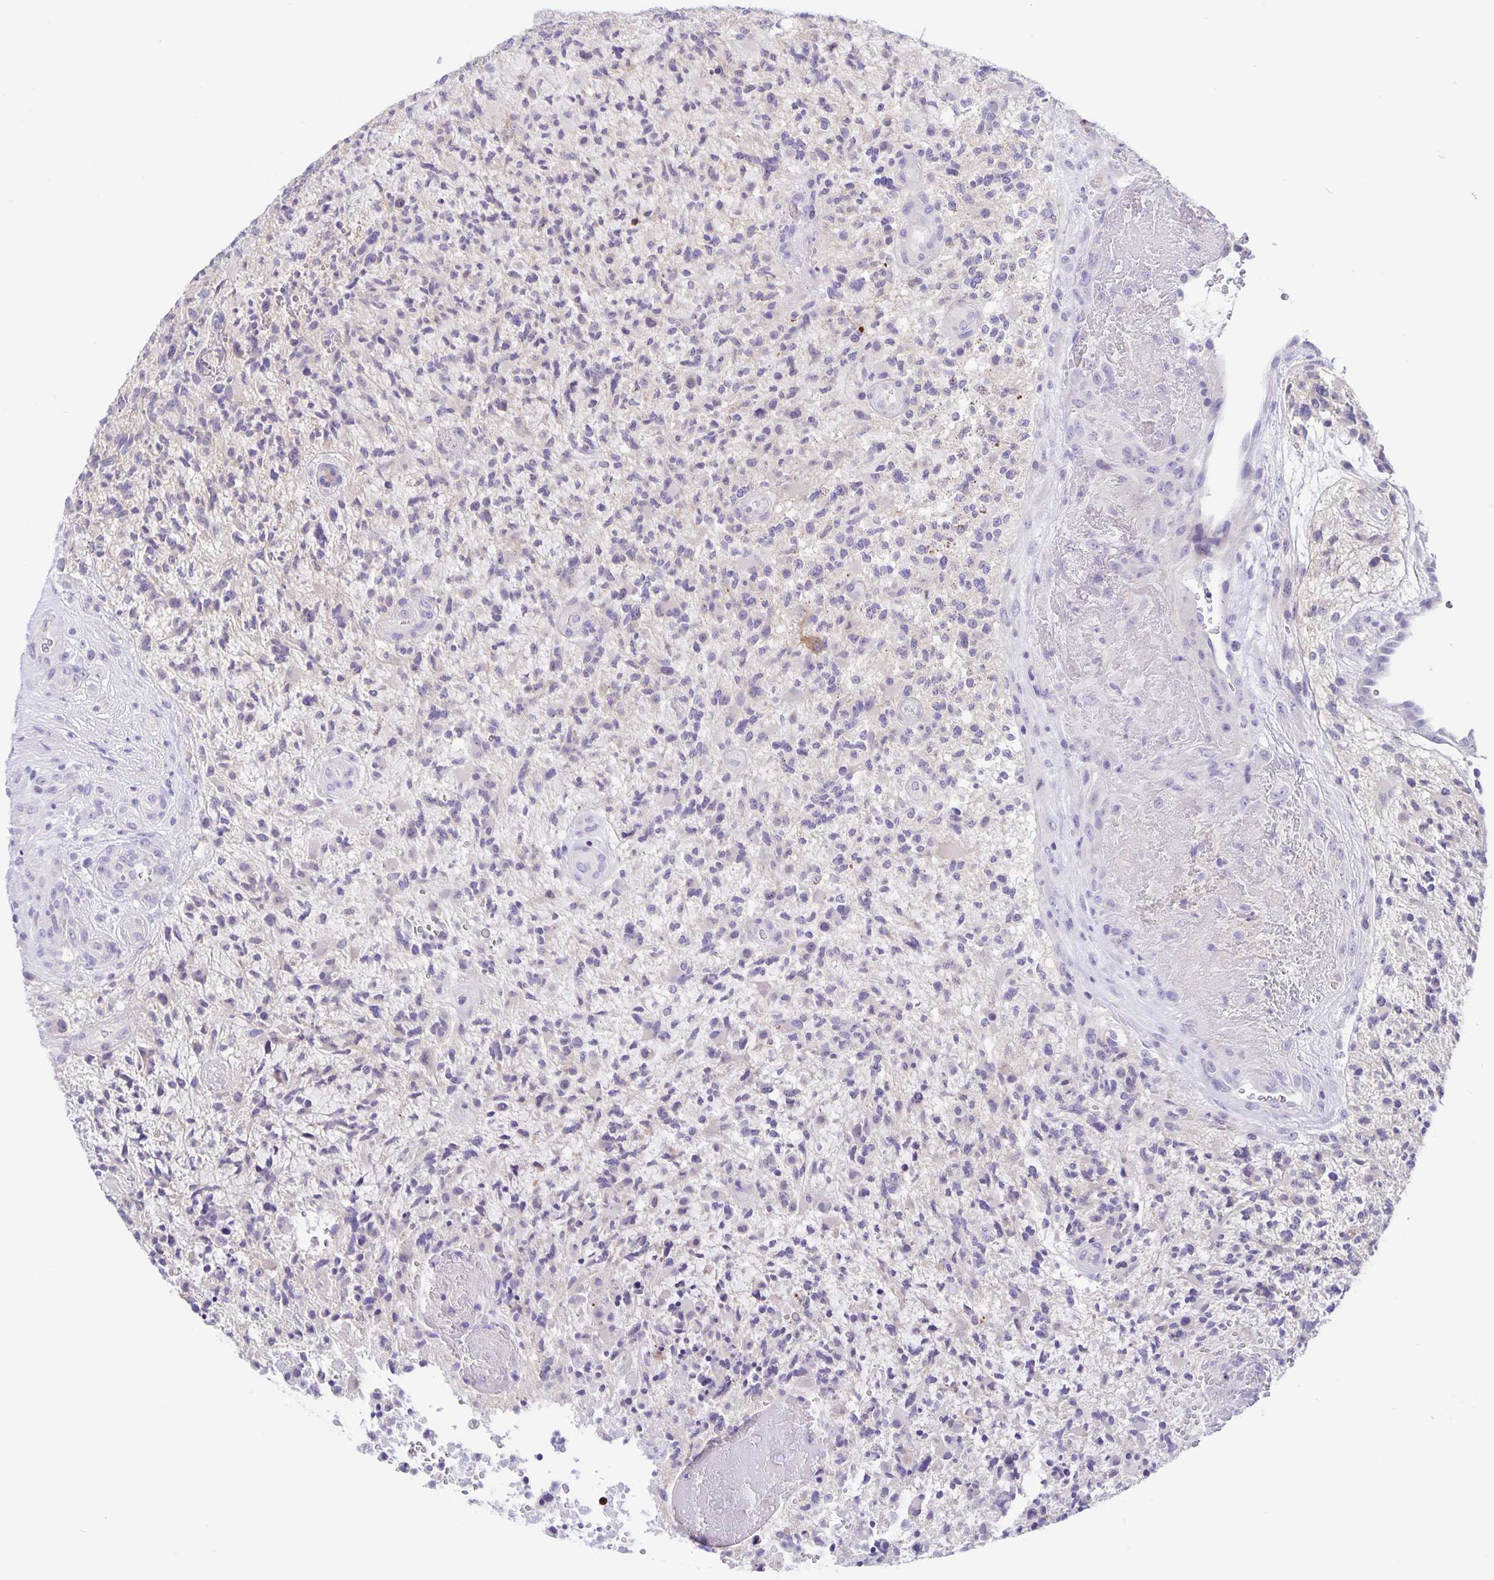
{"staining": {"intensity": "negative", "quantity": "none", "location": "none"}, "tissue": "glioma", "cell_type": "Tumor cells", "image_type": "cancer", "snomed": [{"axis": "morphology", "description": "Glioma, malignant, High grade"}, {"axis": "topography", "description": "Brain"}], "caption": "Protein analysis of malignant glioma (high-grade) demonstrates no significant expression in tumor cells.", "gene": "ERMN", "patient": {"sex": "female", "age": 71}}